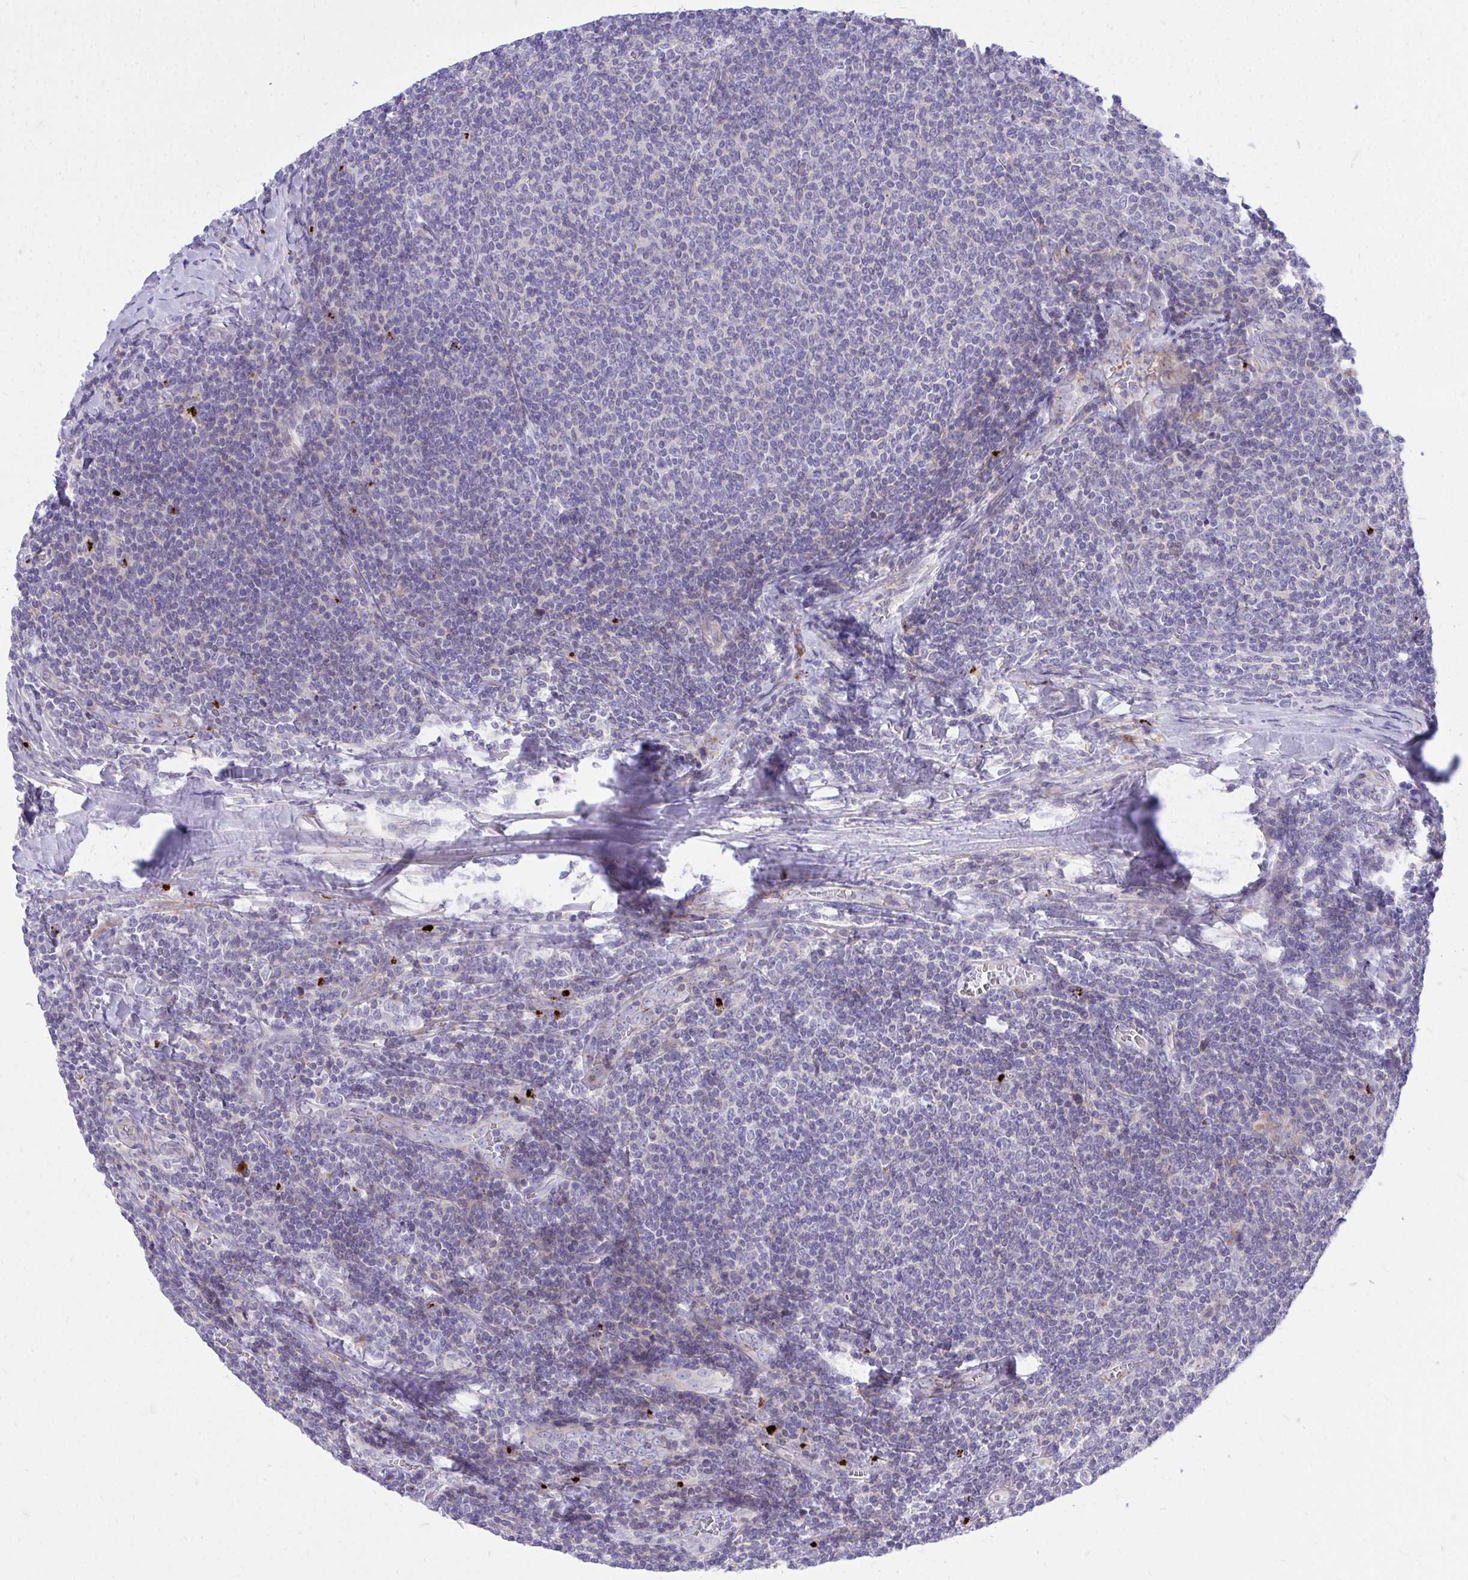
{"staining": {"intensity": "negative", "quantity": "none", "location": "none"}, "tissue": "lymphoma", "cell_type": "Tumor cells", "image_type": "cancer", "snomed": [{"axis": "morphology", "description": "Malignant lymphoma, non-Hodgkin's type, Low grade"}, {"axis": "topography", "description": "Lymph node"}], "caption": "Tumor cells show no significant protein positivity in lymphoma.", "gene": "TP53I11", "patient": {"sex": "male", "age": 52}}